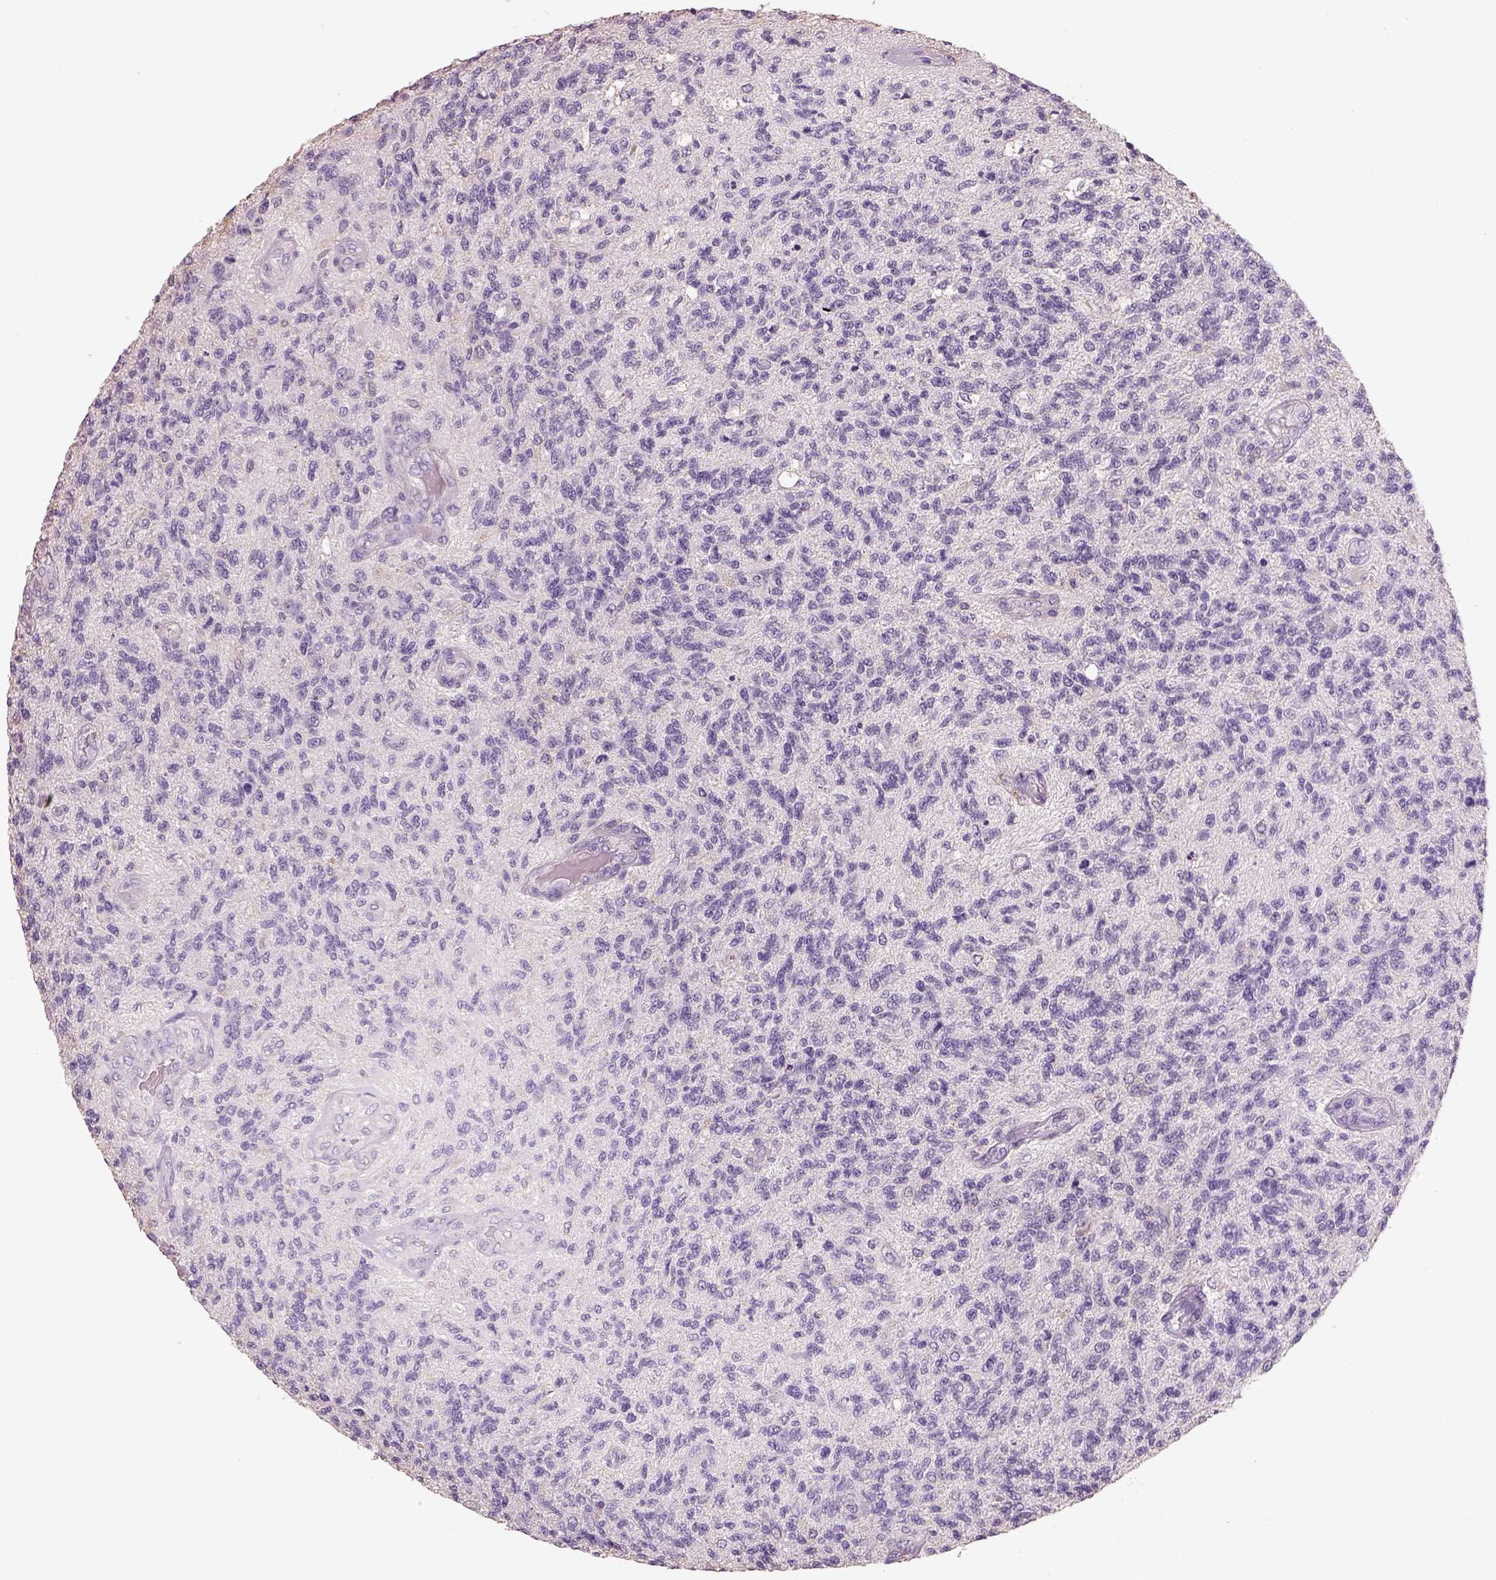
{"staining": {"intensity": "negative", "quantity": "none", "location": "none"}, "tissue": "glioma", "cell_type": "Tumor cells", "image_type": "cancer", "snomed": [{"axis": "morphology", "description": "Glioma, malignant, High grade"}, {"axis": "topography", "description": "Brain"}], "caption": "Immunohistochemistry (IHC) image of neoplastic tissue: human malignant glioma (high-grade) stained with DAB demonstrates no significant protein staining in tumor cells.", "gene": "OTUD6A", "patient": {"sex": "male", "age": 56}}